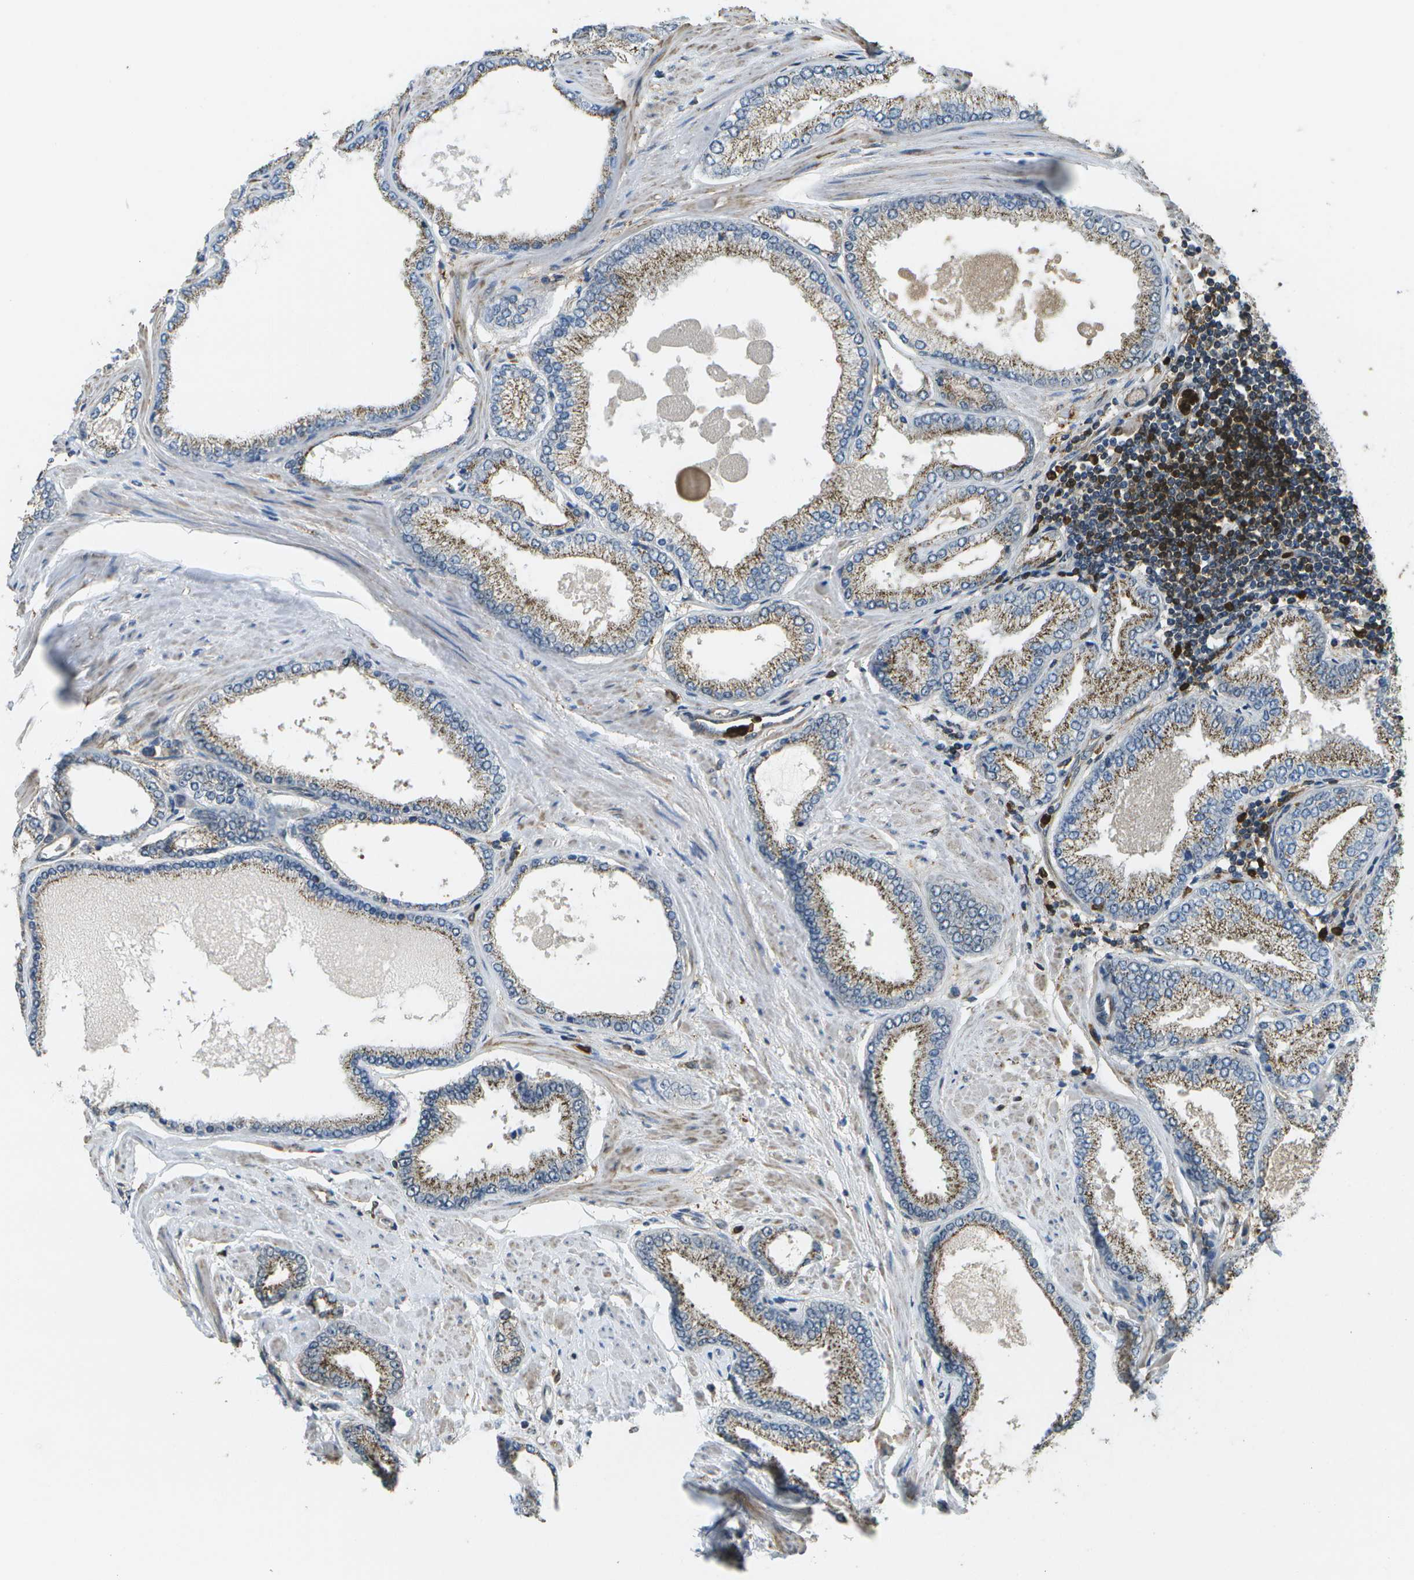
{"staining": {"intensity": "moderate", "quantity": ">75%", "location": "cytoplasmic/membranous"}, "tissue": "prostate cancer", "cell_type": "Tumor cells", "image_type": "cancer", "snomed": [{"axis": "morphology", "description": "Adenocarcinoma, High grade"}, {"axis": "topography", "description": "Prostate"}], "caption": "Immunohistochemistry staining of prostate cancer, which shows medium levels of moderate cytoplasmic/membranous positivity in approximately >75% of tumor cells indicating moderate cytoplasmic/membranous protein positivity. The staining was performed using DAB (3,3'-diaminobenzidine) (brown) for protein detection and nuclei were counterstained in hematoxylin (blue).", "gene": "CACHD1", "patient": {"sex": "male", "age": 61}}